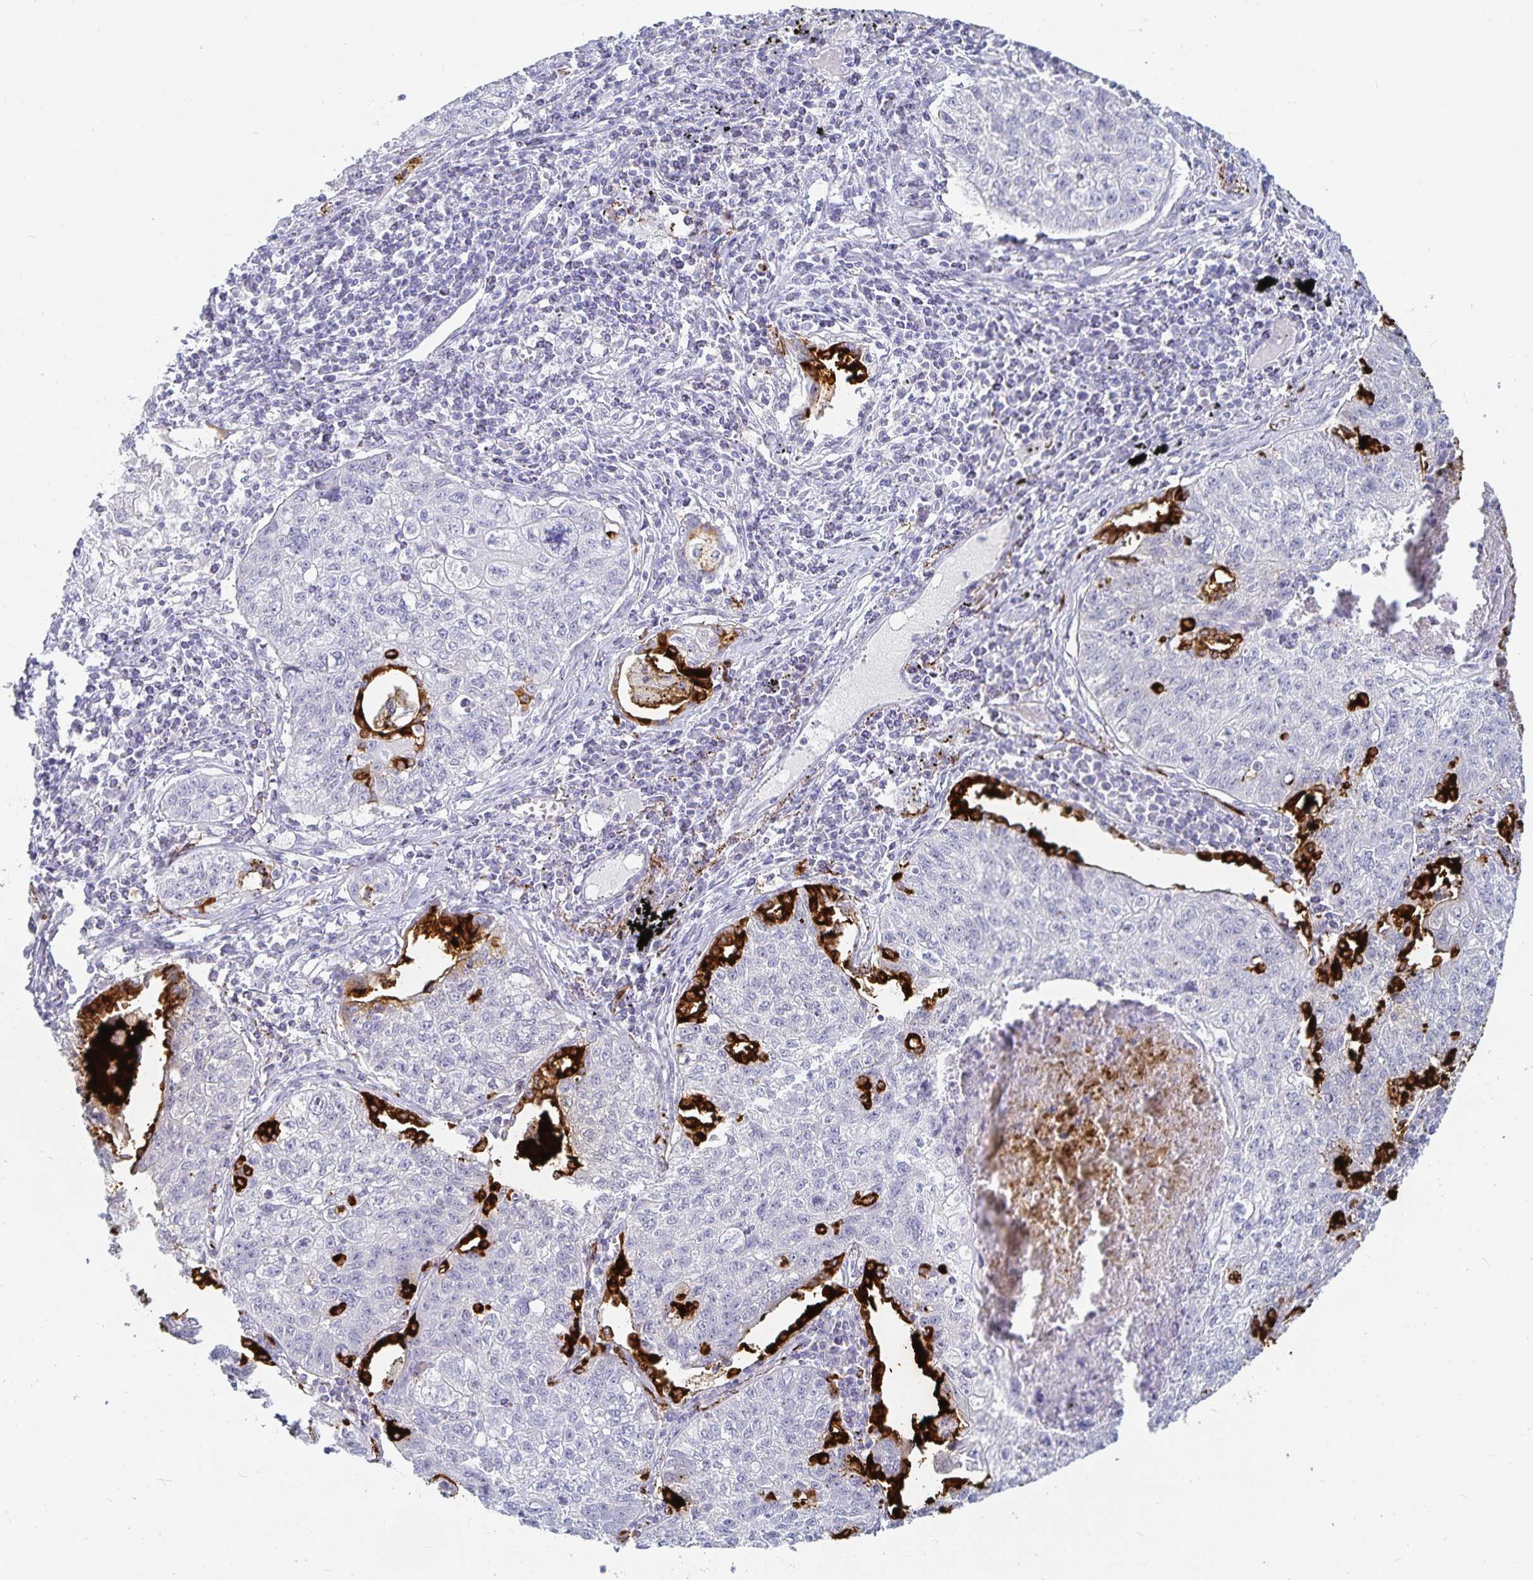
{"staining": {"intensity": "negative", "quantity": "none", "location": "none"}, "tissue": "lung cancer", "cell_type": "Tumor cells", "image_type": "cancer", "snomed": [{"axis": "morphology", "description": "Normal morphology"}, {"axis": "morphology", "description": "Aneuploidy"}, {"axis": "morphology", "description": "Squamous cell carcinoma, NOS"}, {"axis": "topography", "description": "Lymph node"}, {"axis": "topography", "description": "Lung"}], "caption": "Tumor cells are negative for protein expression in human lung cancer.", "gene": "SFTPA1", "patient": {"sex": "female", "age": 76}}